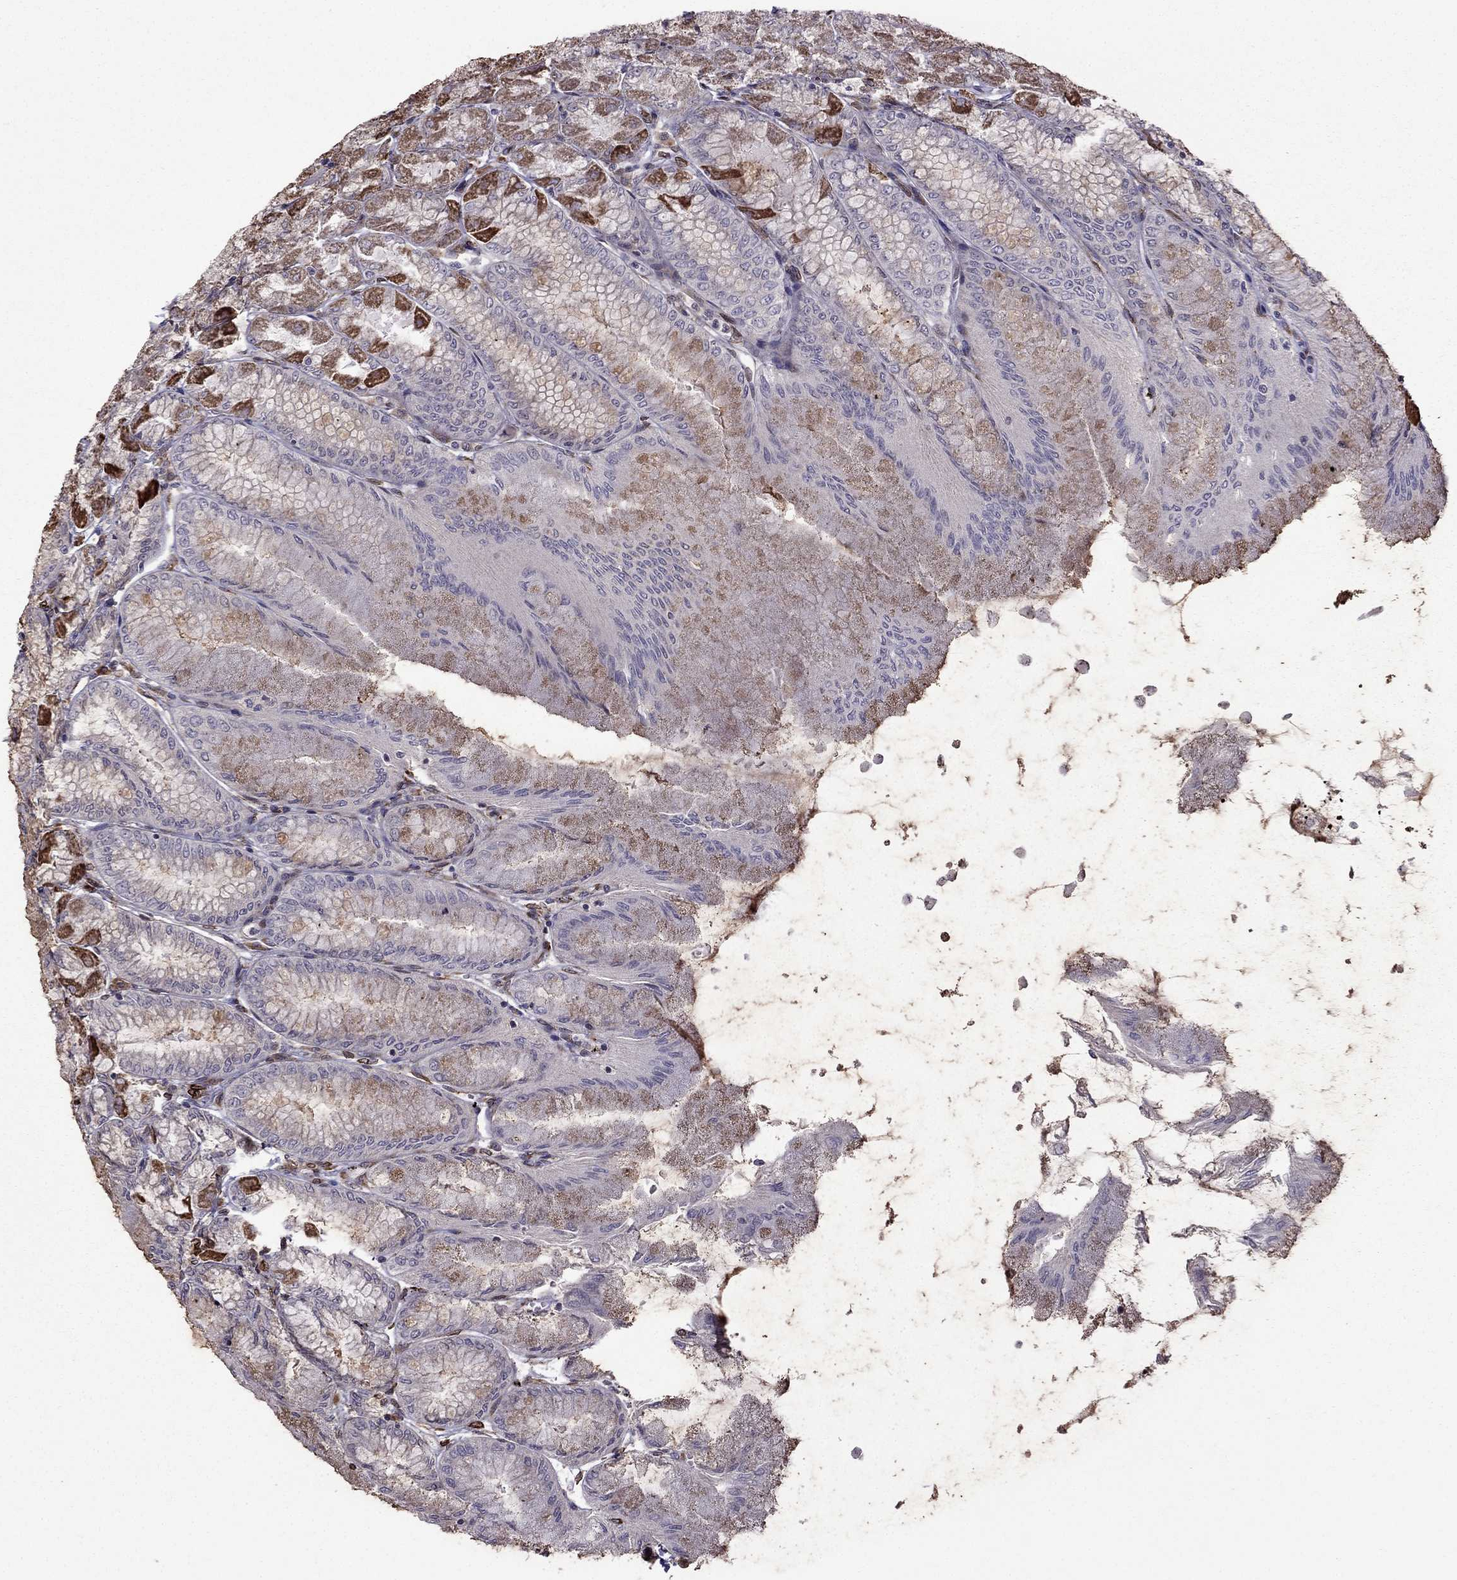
{"staining": {"intensity": "strong", "quantity": "<25%", "location": "cytoplasmic/membranous"}, "tissue": "stomach", "cell_type": "Glandular cells", "image_type": "normal", "snomed": [{"axis": "morphology", "description": "Normal tissue, NOS"}, {"axis": "topography", "description": "Stomach, upper"}], "caption": "Protein expression analysis of normal human stomach reveals strong cytoplasmic/membranous positivity in about <25% of glandular cells. Using DAB (brown) and hematoxylin (blue) stains, captured at high magnification using brightfield microscopy.", "gene": "IKBIP", "patient": {"sex": "male", "age": 60}}